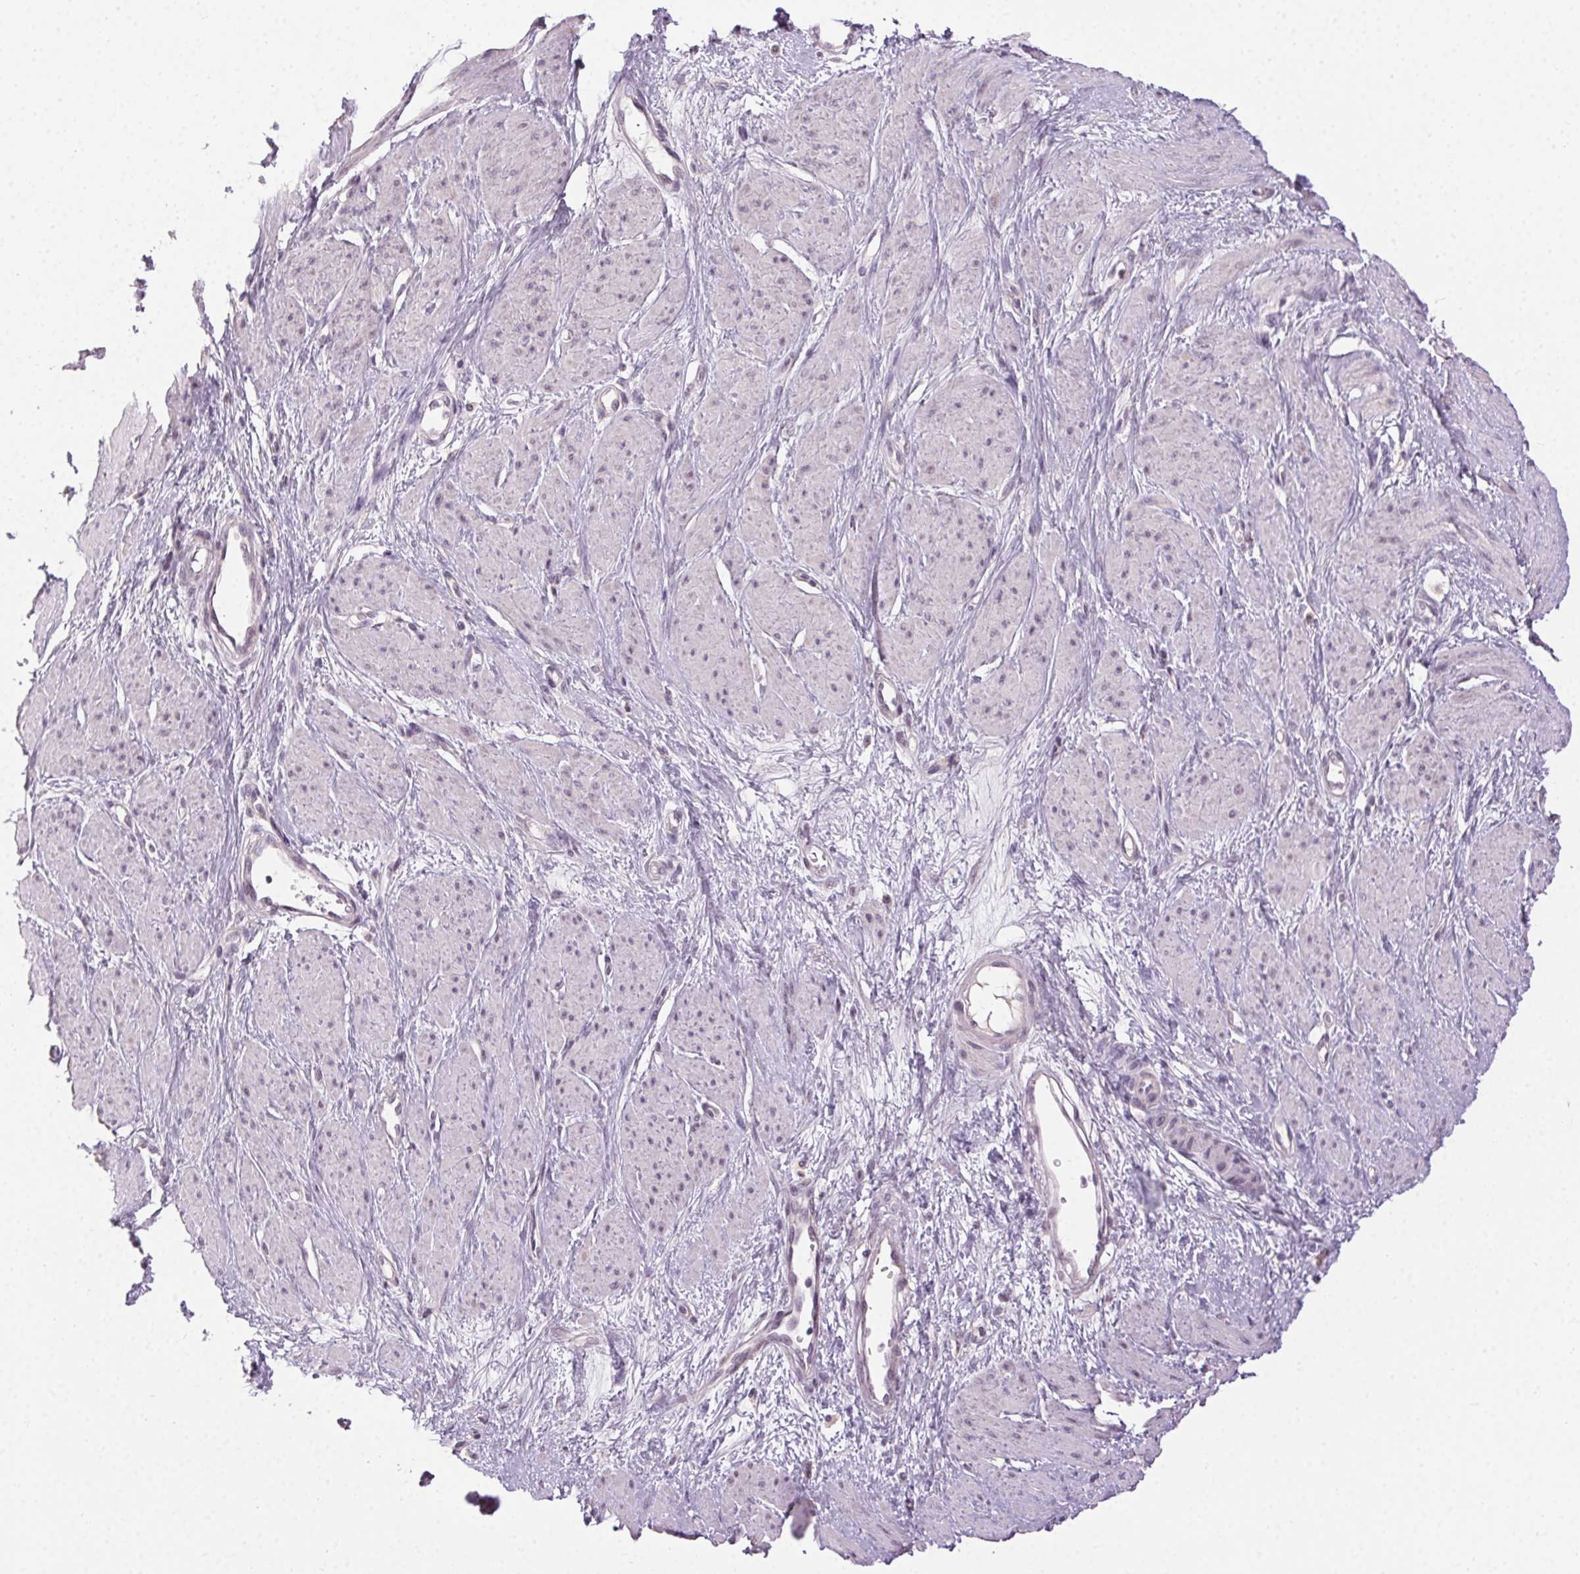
{"staining": {"intensity": "negative", "quantity": "none", "location": "none"}, "tissue": "smooth muscle", "cell_type": "Smooth muscle cells", "image_type": "normal", "snomed": [{"axis": "morphology", "description": "Normal tissue, NOS"}, {"axis": "topography", "description": "Smooth muscle"}, {"axis": "topography", "description": "Uterus"}], "caption": "There is no significant expression in smooth muscle cells of smooth muscle. The staining is performed using DAB (3,3'-diaminobenzidine) brown chromogen with nuclei counter-stained in using hematoxylin.", "gene": "FAM168A", "patient": {"sex": "female", "age": 39}}